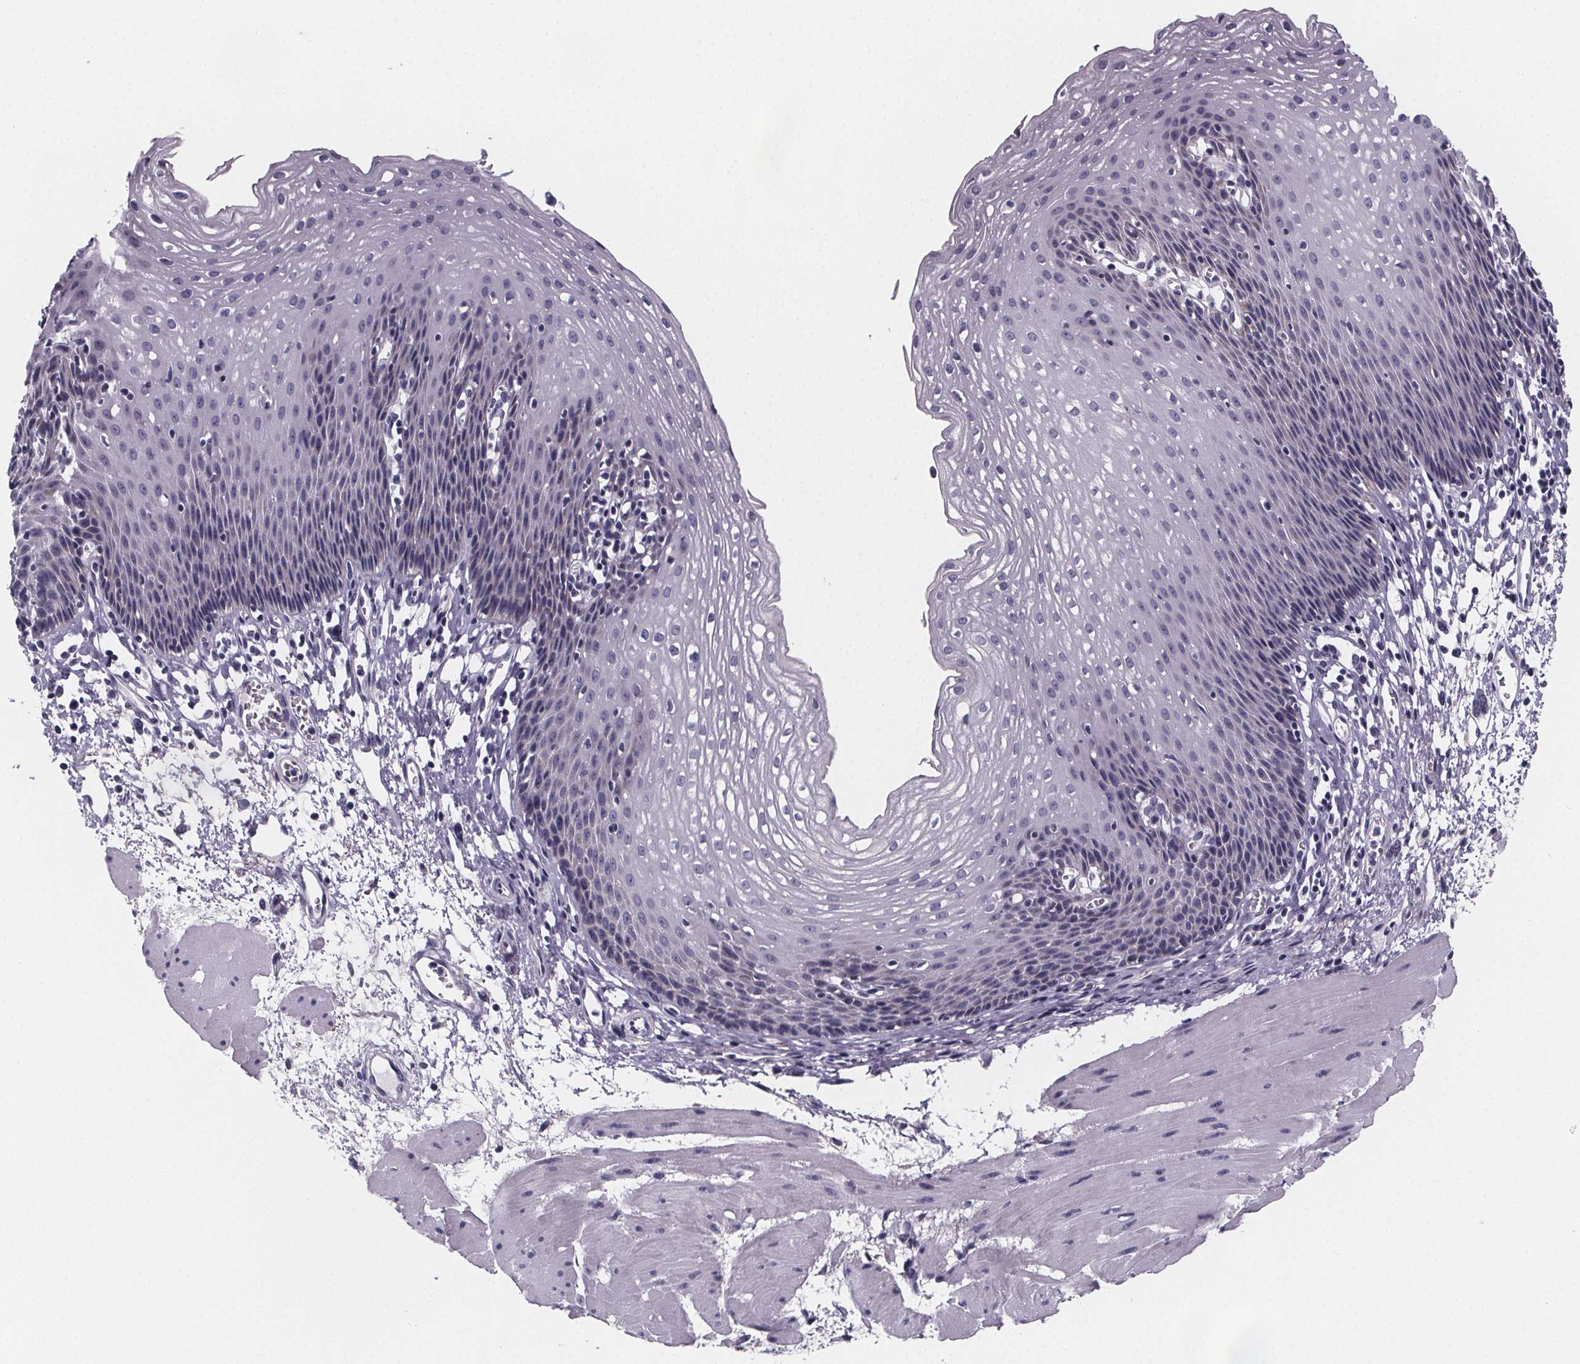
{"staining": {"intensity": "negative", "quantity": "none", "location": "none"}, "tissue": "esophagus", "cell_type": "Squamous epithelial cells", "image_type": "normal", "snomed": [{"axis": "morphology", "description": "Normal tissue, NOS"}, {"axis": "topography", "description": "Esophagus"}], "caption": "Squamous epithelial cells show no significant expression in normal esophagus. (DAB (3,3'-diaminobenzidine) immunohistochemistry (IHC), high magnification).", "gene": "PAH", "patient": {"sex": "female", "age": 64}}